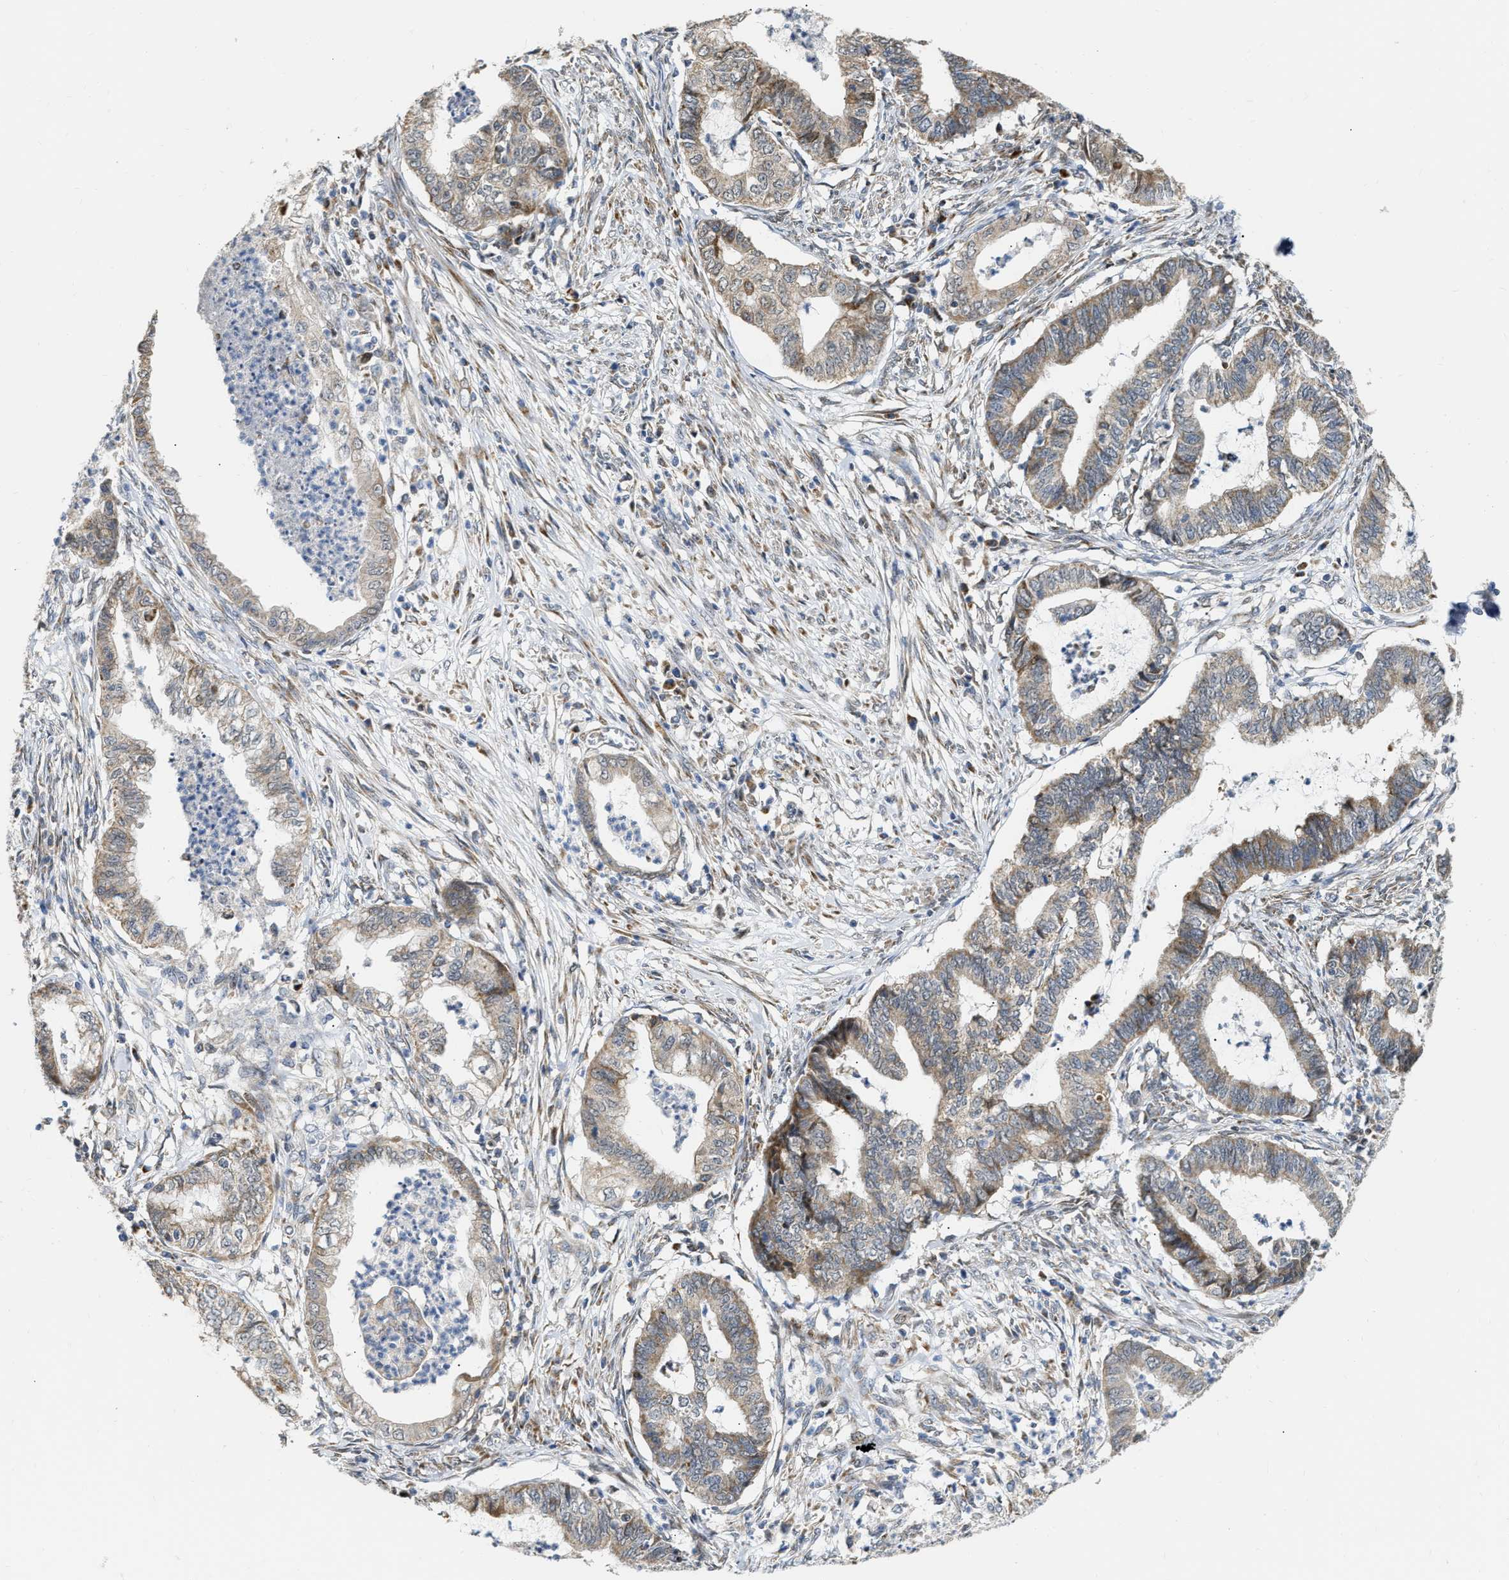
{"staining": {"intensity": "weak", "quantity": ">75%", "location": "cytoplasmic/membranous"}, "tissue": "endometrial cancer", "cell_type": "Tumor cells", "image_type": "cancer", "snomed": [{"axis": "morphology", "description": "Necrosis, NOS"}, {"axis": "morphology", "description": "Adenocarcinoma, NOS"}, {"axis": "topography", "description": "Endometrium"}], "caption": "Protein expression analysis of endometrial adenocarcinoma reveals weak cytoplasmic/membranous expression in approximately >75% of tumor cells.", "gene": "DEPTOR", "patient": {"sex": "female", "age": 79}}